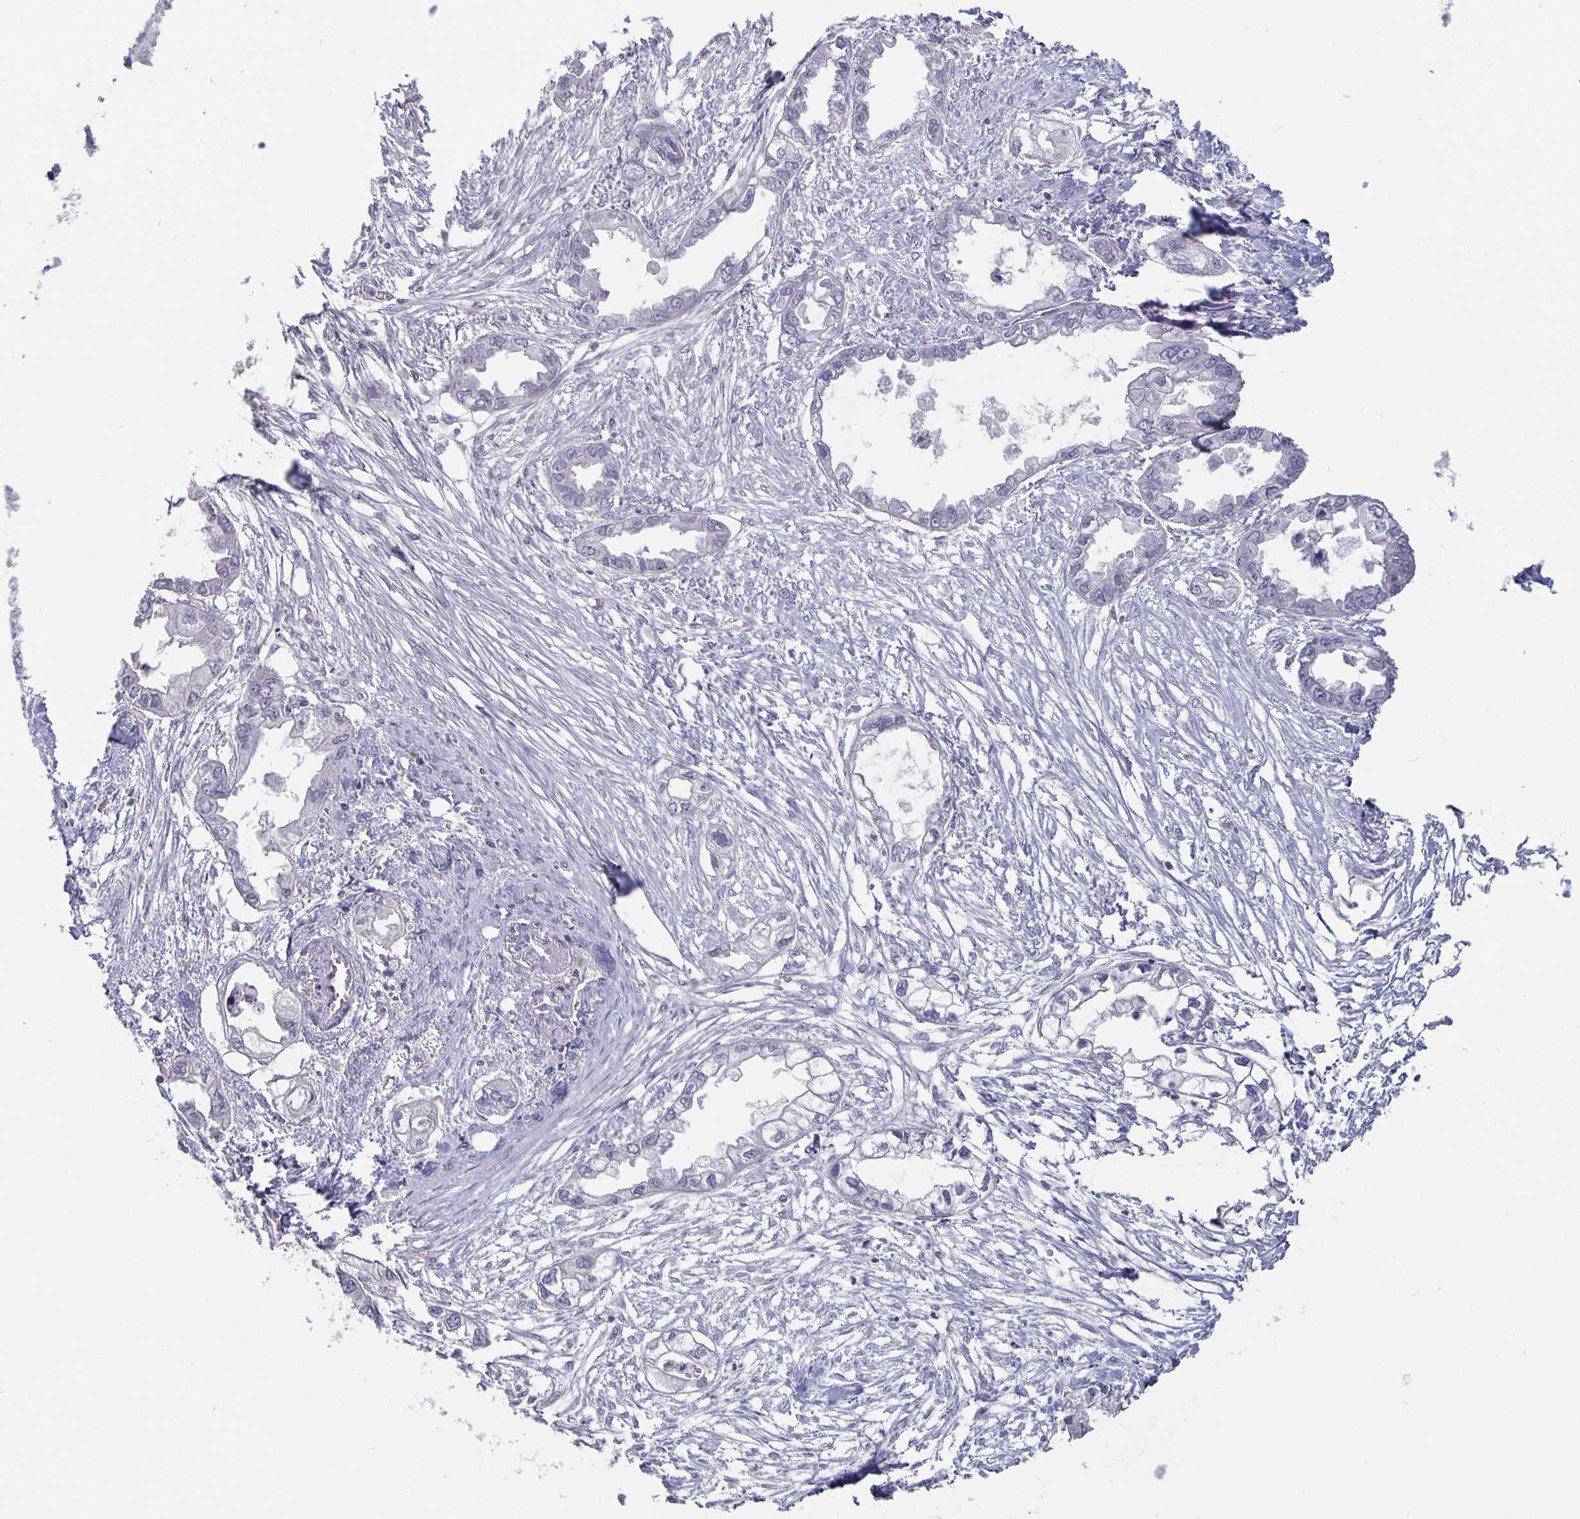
{"staining": {"intensity": "negative", "quantity": "none", "location": "none"}, "tissue": "endometrial cancer", "cell_type": "Tumor cells", "image_type": "cancer", "snomed": [{"axis": "morphology", "description": "Adenocarcinoma, NOS"}, {"axis": "morphology", "description": "Adenocarcinoma, metastatic, NOS"}, {"axis": "topography", "description": "Adipose tissue"}, {"axis": "topography", "description": "Endometrium"}], "caption": "Immunohistochemical staining of human endometrial cancer (adenocarcinoma) displays no significant positivity in tumor cells. Nuclei are stained in blue.", "gene": "PLCB3", "patient": {"sex": "female", "age": 67}}